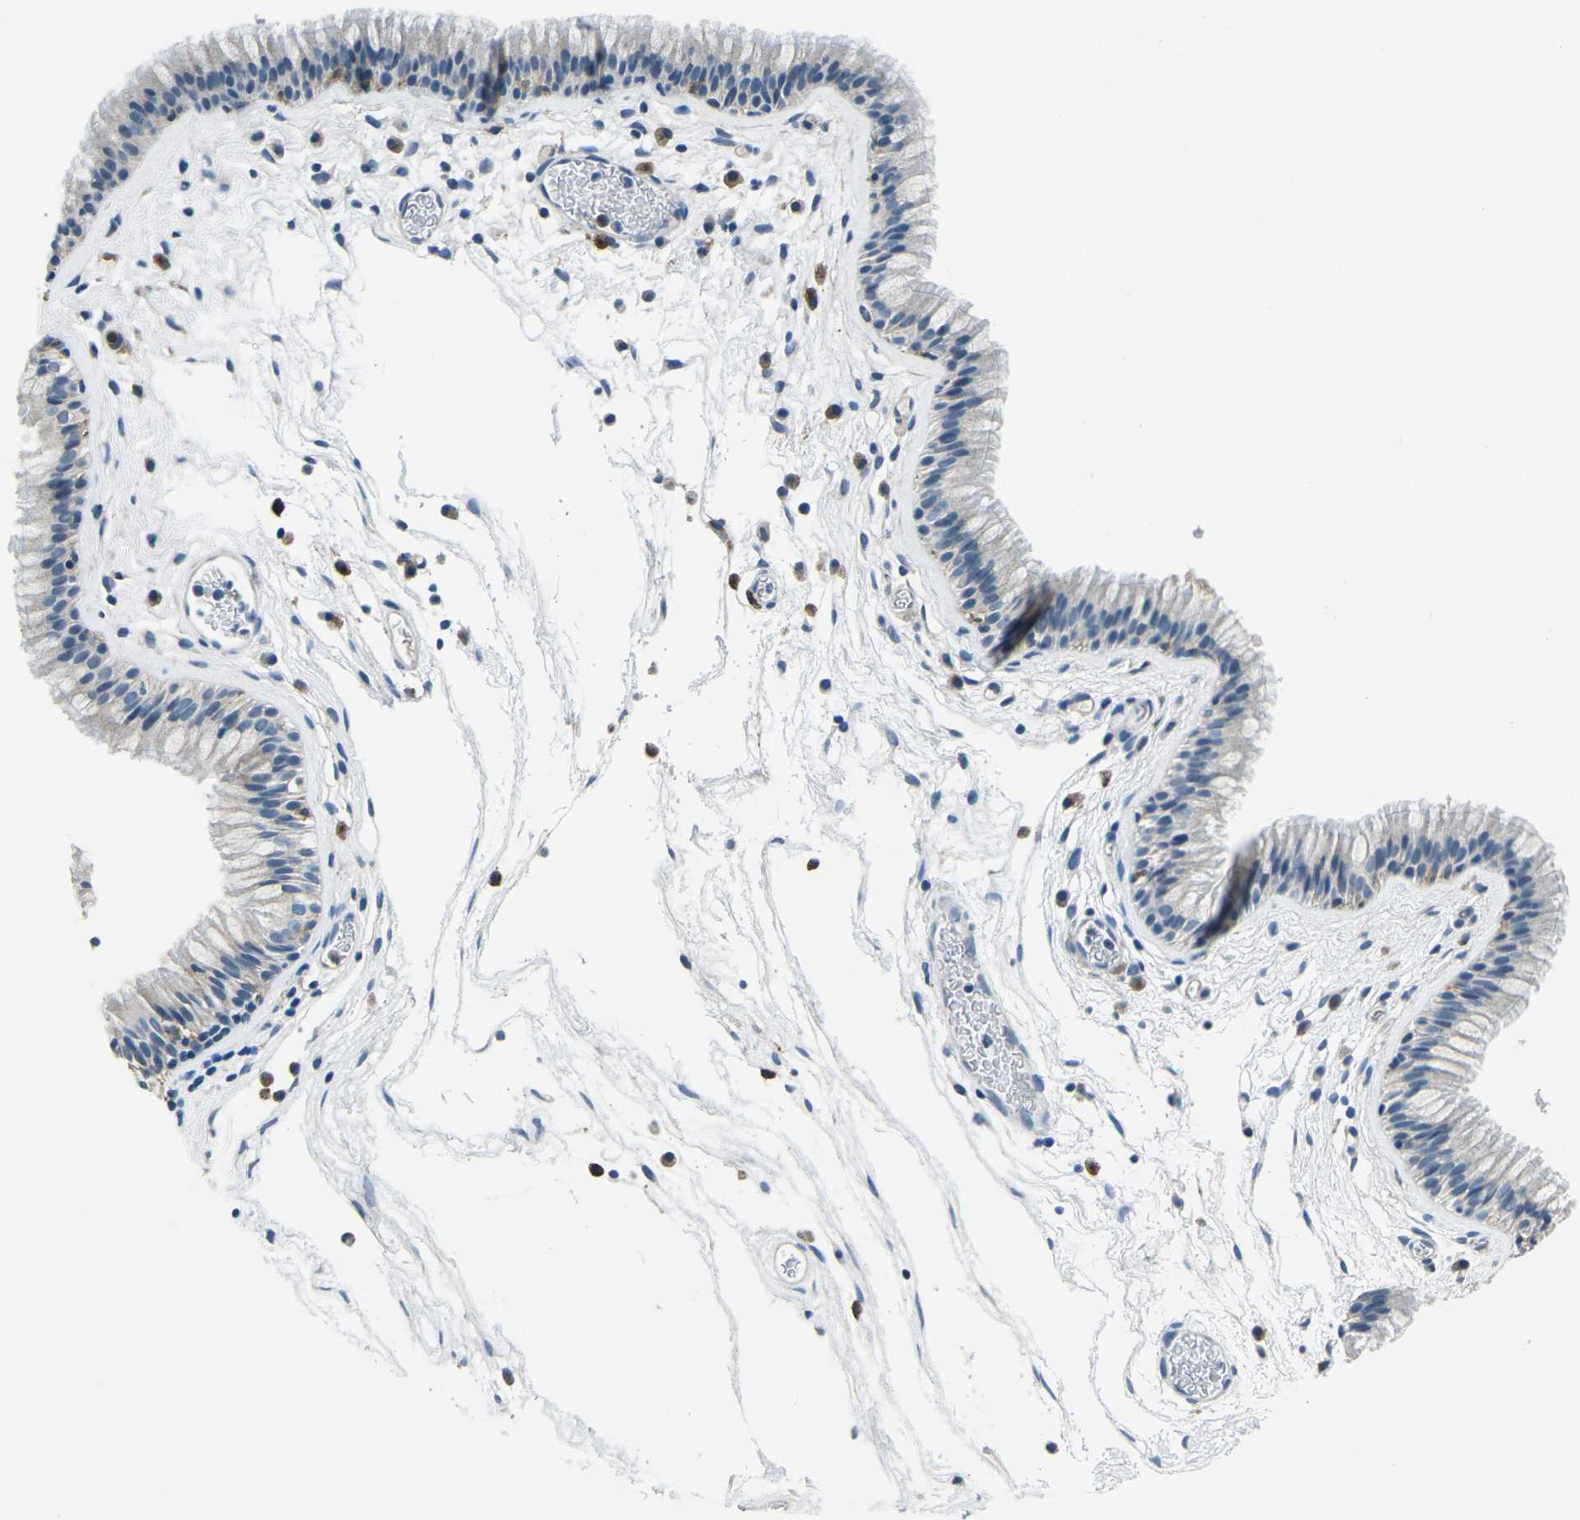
{"staining": {"intensity": "negative", "quantity": "none", "location": "none"}, "tissue": "nasopharynx", "cell_type": "Respiratory epithelial cells", "image_type": "normal", "snomed": [{"axis": "morphology", "description": "Normal tissue, NOS"}, {"axis": "morphology", "description": "Inflammation, NOS"}, {"axis": "topography", "description": "Nasopharynx"}], "caption": "Nasopharynx stained for a protein using IHC displays no positivity respiratory epithelial cells.", "gene": "CD1D", "patient": {"sex": "male", "age": 48}}